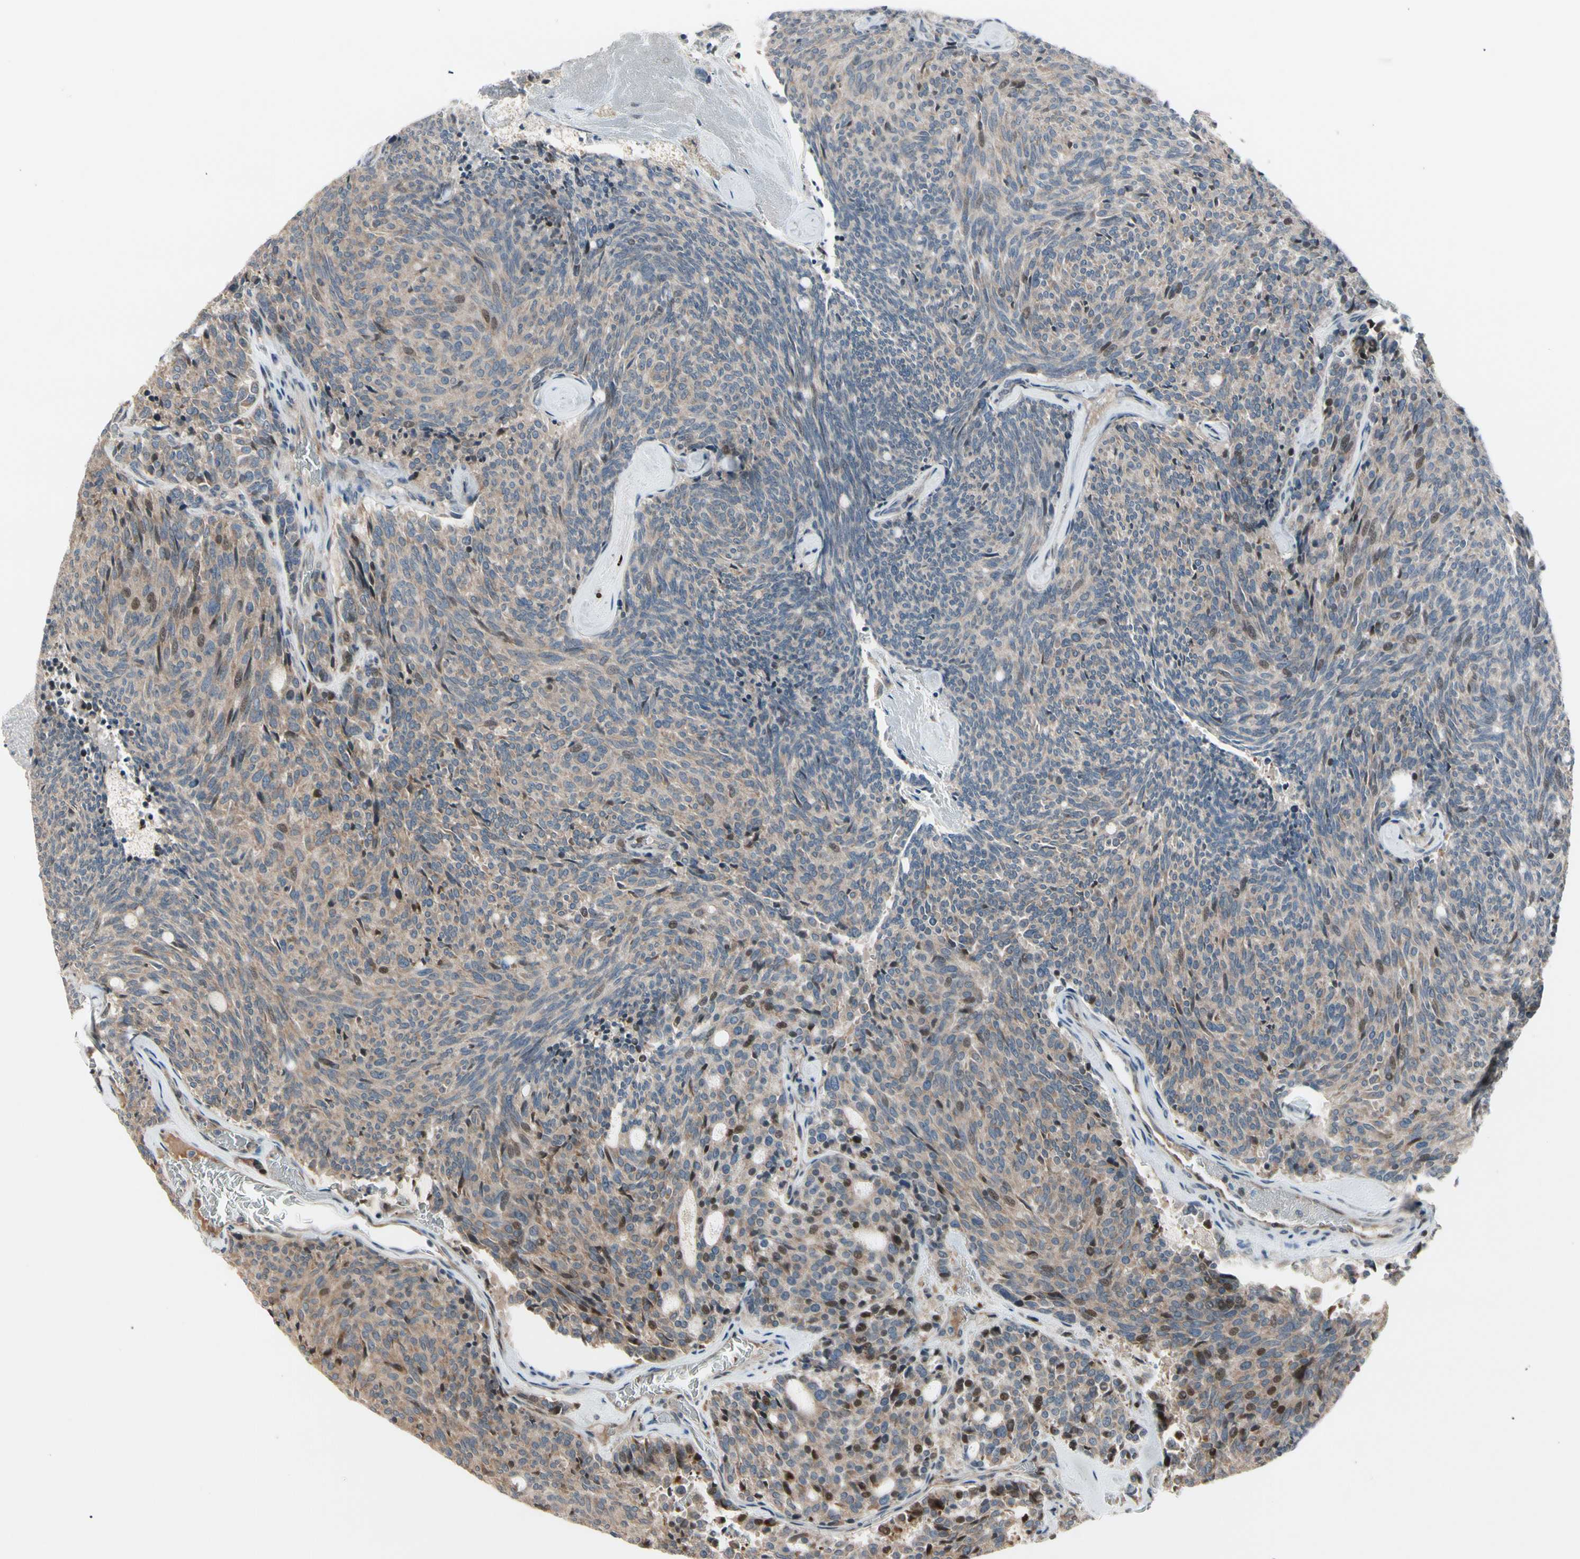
{"staining": {"intensity": "moderate", "quantity": "<25%", "location": "cytoplasmic/membranous,nuclear"}, "tissue": "carcinoid", "cell_type": "Tumor cells", "image_type": "cancer", "snomed": [{"axis": "morphology", "description": "Carcinoid, malignant, NOS"}, {"axis": "topography", "description": "Pancreas"}], "caption": "This photomicrograph reveals malignant carcinoid stained with immunohistochemistry (IHC) to label a protein in brown. The cytoplasmic/membranous and nuclear of tumor cells show moderate positivity for the protein. Nuclei are counter-stained blue.", "gene": "SNX29", "patient": {"sex": "female", "age": 54}}